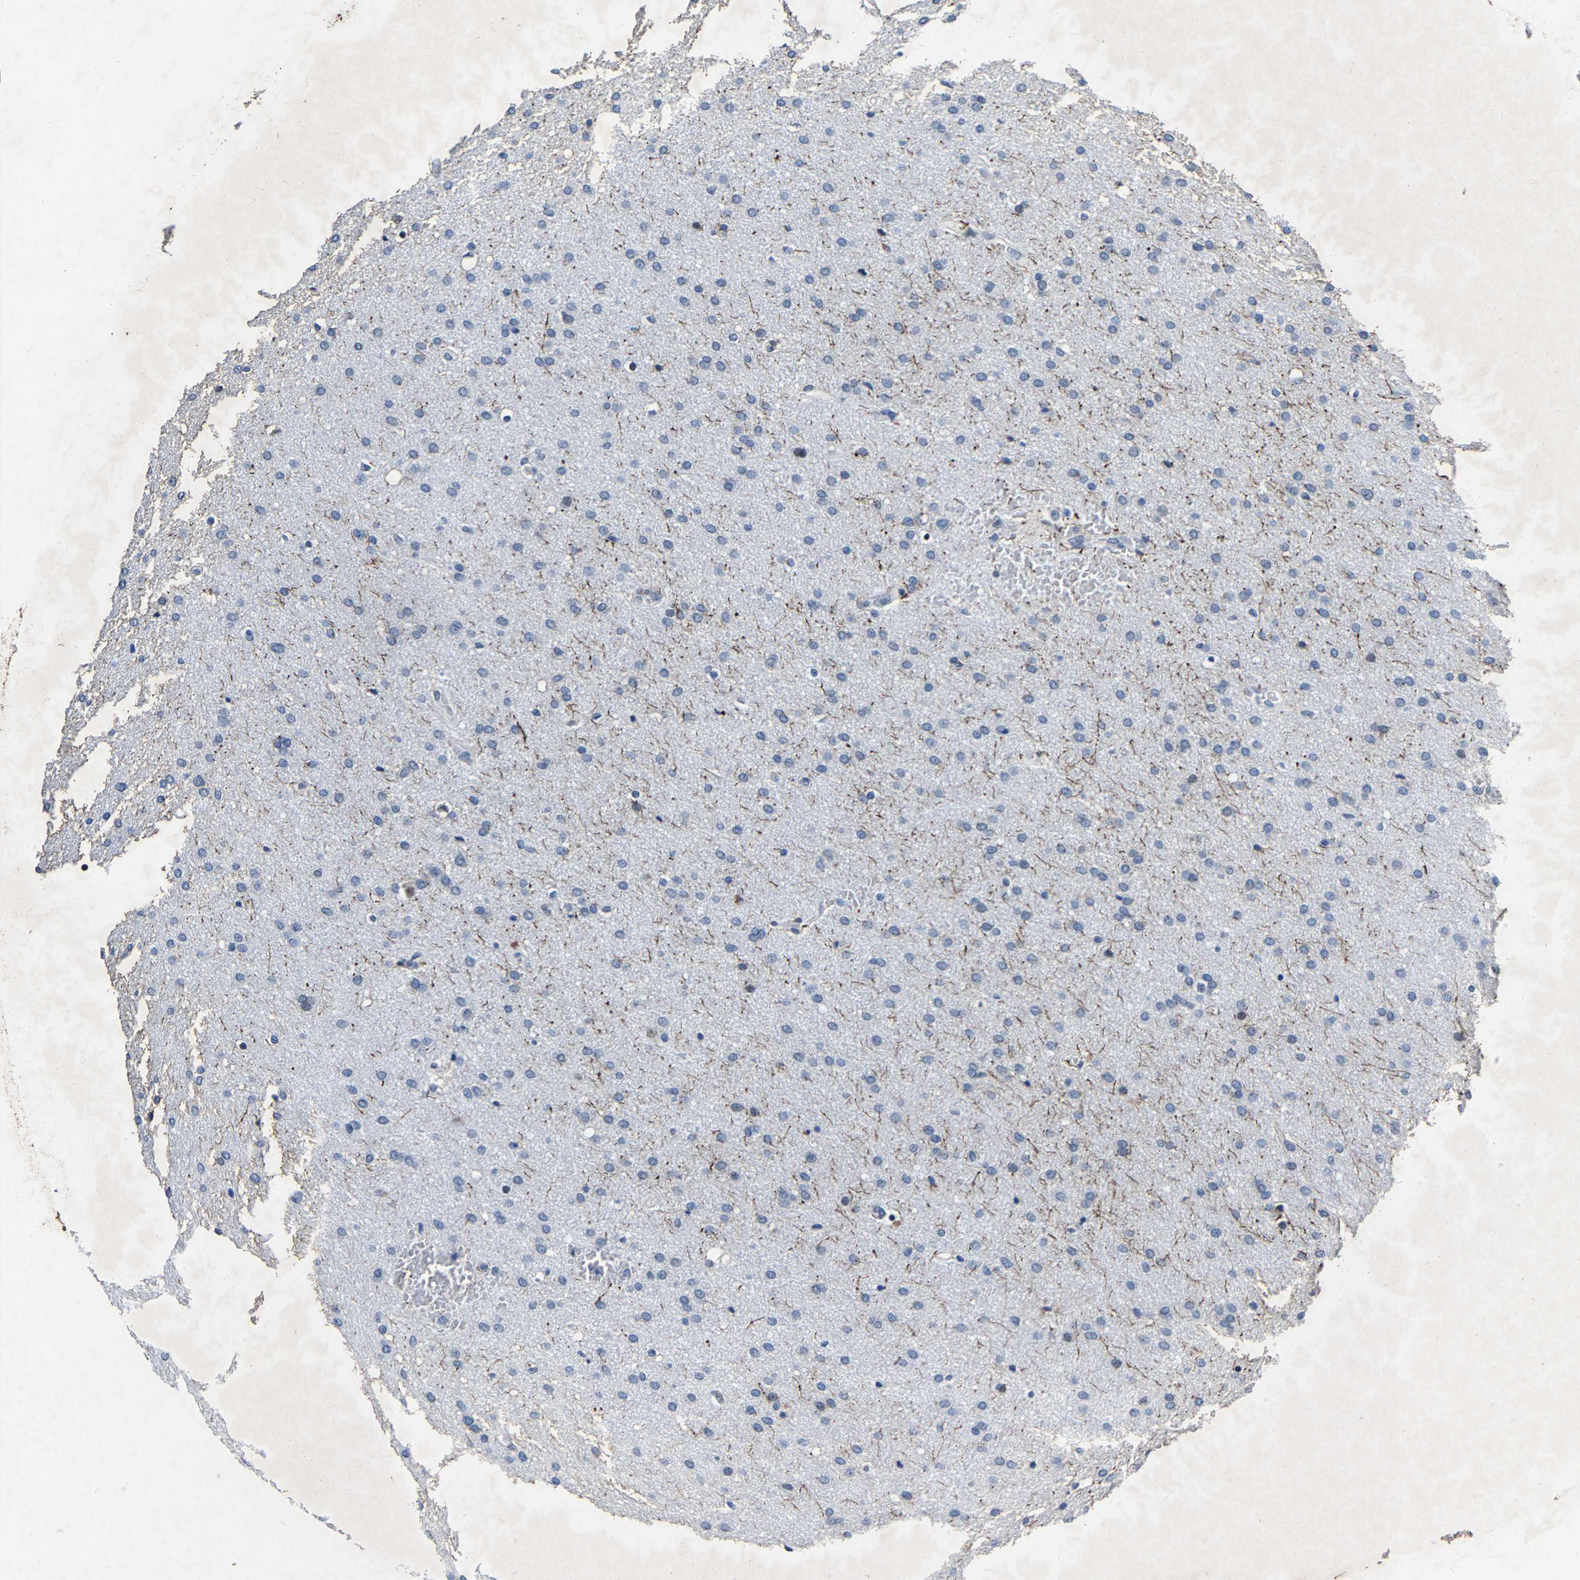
{"staining": {"intensity": "negative", "quantity": "none", "location": "none"}, "tissue": "glioma", "cell_type": "Tumor cells", "image_type": "cancer", "snomed": [{"axis": "morphology", "description": "Glioma, malignant, Low grade"}, {"axis": "topography", "description": "Brain"}], "caption": "Tumor cells show no significant protein positivity in glioma.", "gene": "UBN2", "patient": {"sex": "female", "age": 37}}